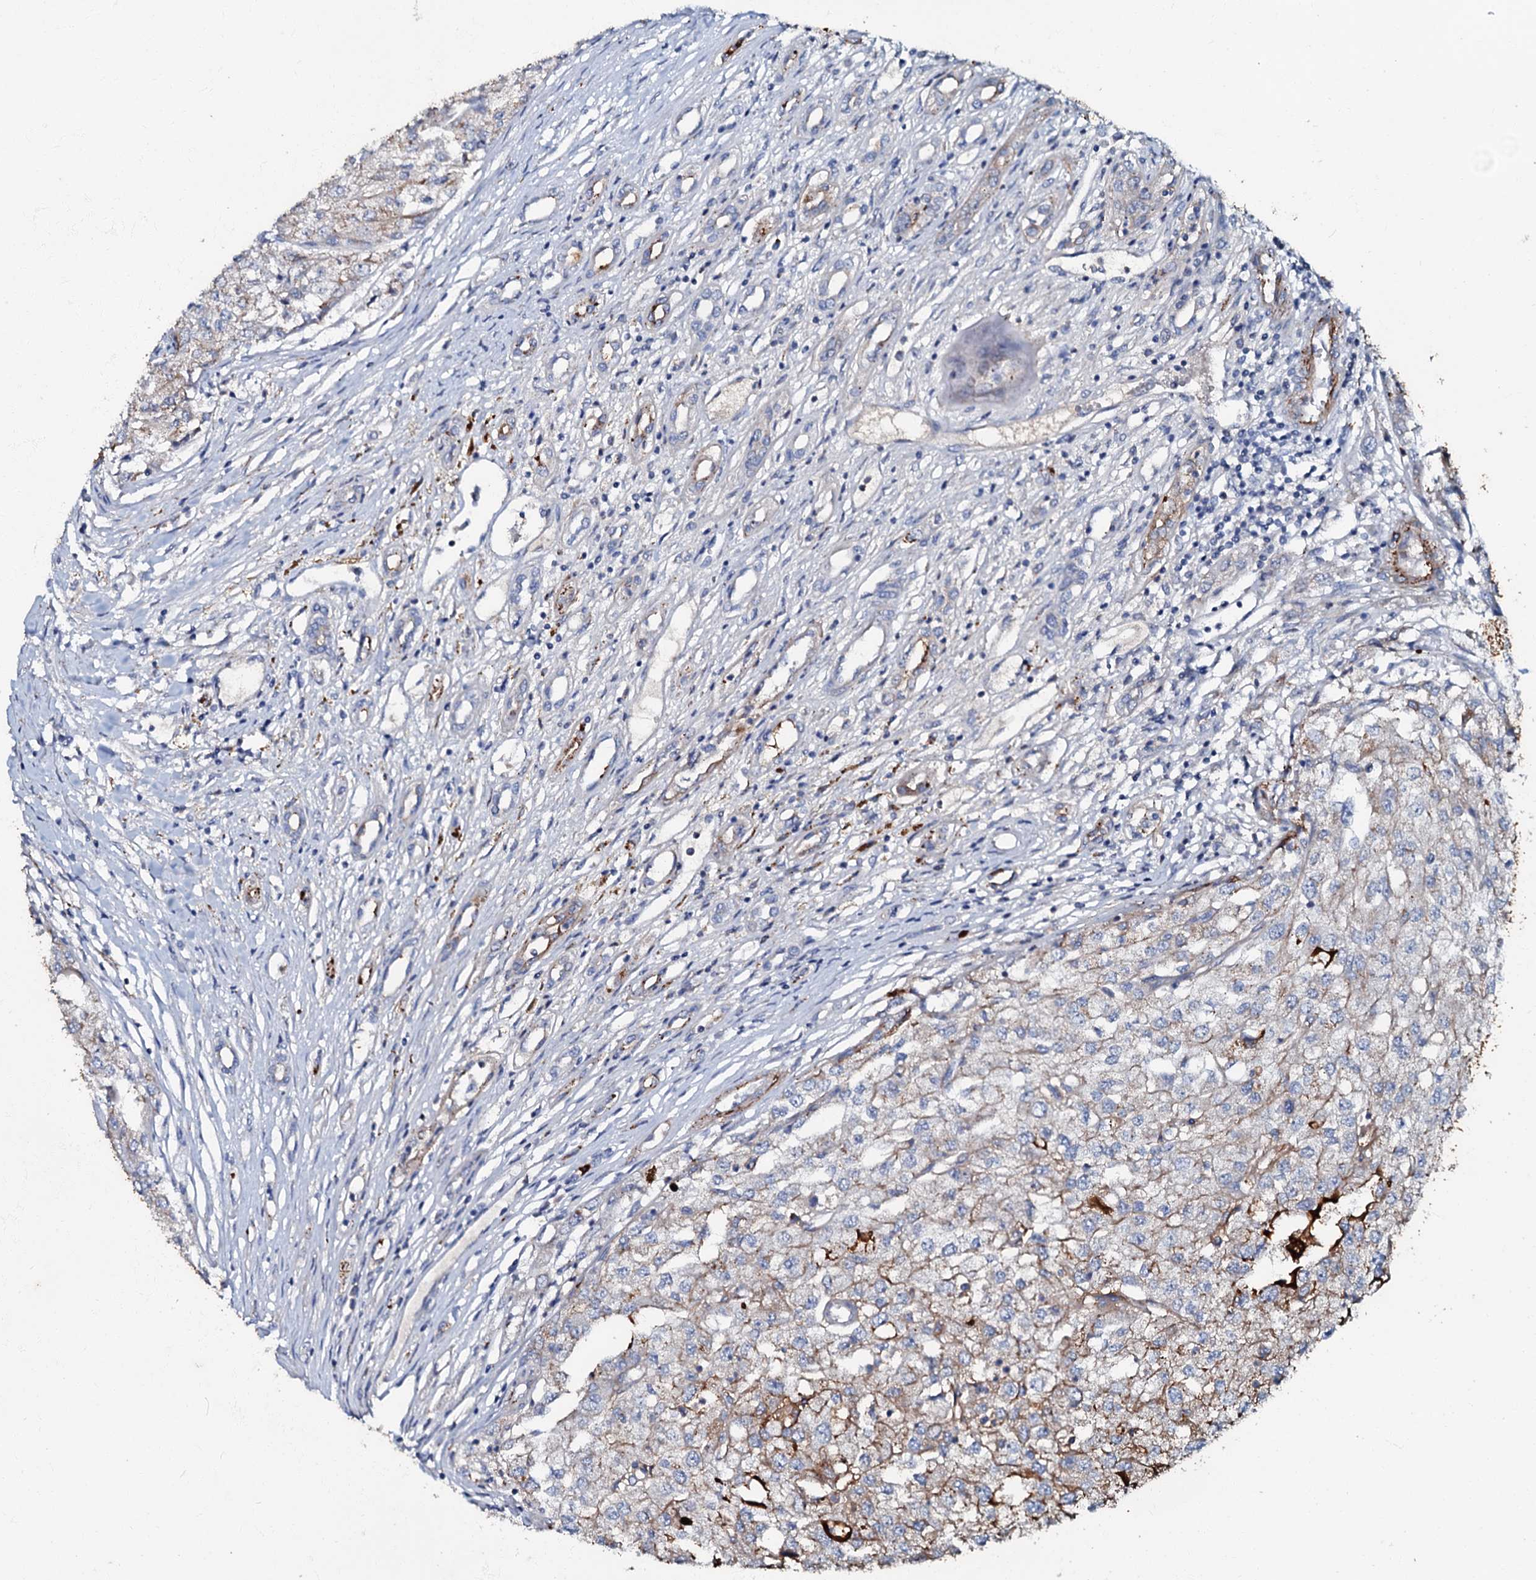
{"staining": {"intensity": "moderate", "quantity": "<25%", "location": "cytoplasmic/membranous"}, "tissue": "renal cancer", "cell_type": "Tumor cells", "image_type": "cancer", "snomed": [{"axis": "morphology", "description": "Adenocarcinoma, NOS"}, {"axis": "topography", "description": "Kidney"}], "caption": "Immunohistochemical staining of human renal adenocarcinoma exhibits low levels of moderate cytoplasmic/membranous protein positivity in approximately <25% of tumor cells.", "gene": "MANSC4", "patient": {"sex": "female", "age": 54}}